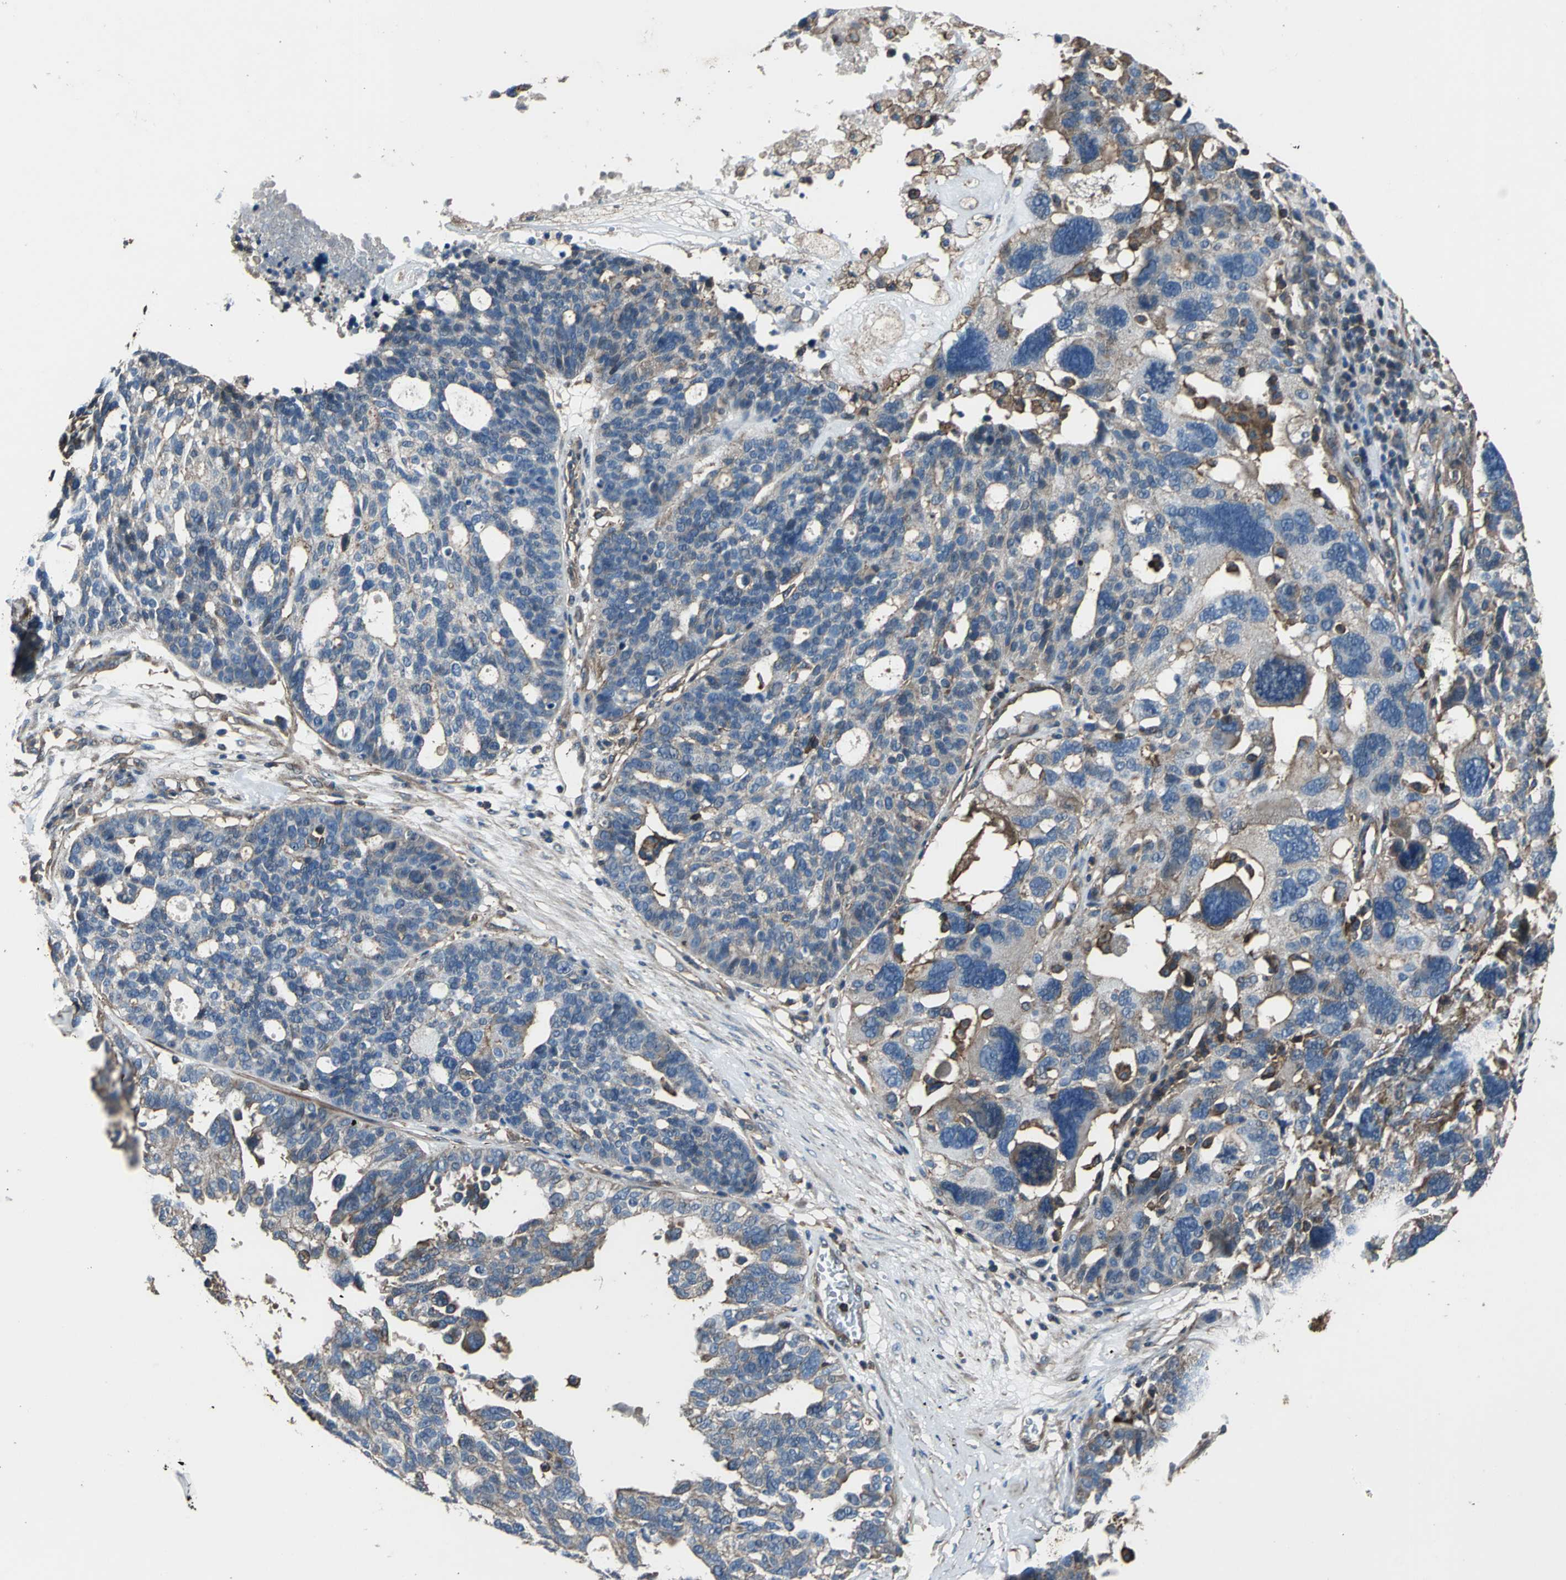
{"staining": {"intensity": "moderate", "quantity": "<25%", "location": "cytoplasmic/membranous"}, "tissue": "ovarian cancer", "cell_type": "Tumor cells", "image_type": "cancer", "snomed": [{"axis": "morphology", "description": "Cystadenocarcinoma, serous, NOS"}, {"axis": "topography", "description": "Ovary"}], "caption": "Ovarian cancer (serous cystadenocarcinoma) stained for a protein reveals moderate cytoplasmic/membranous positivity in tumor cells.", "gene": "PARVA", "patient": {"sex": "female", "age": 59}}